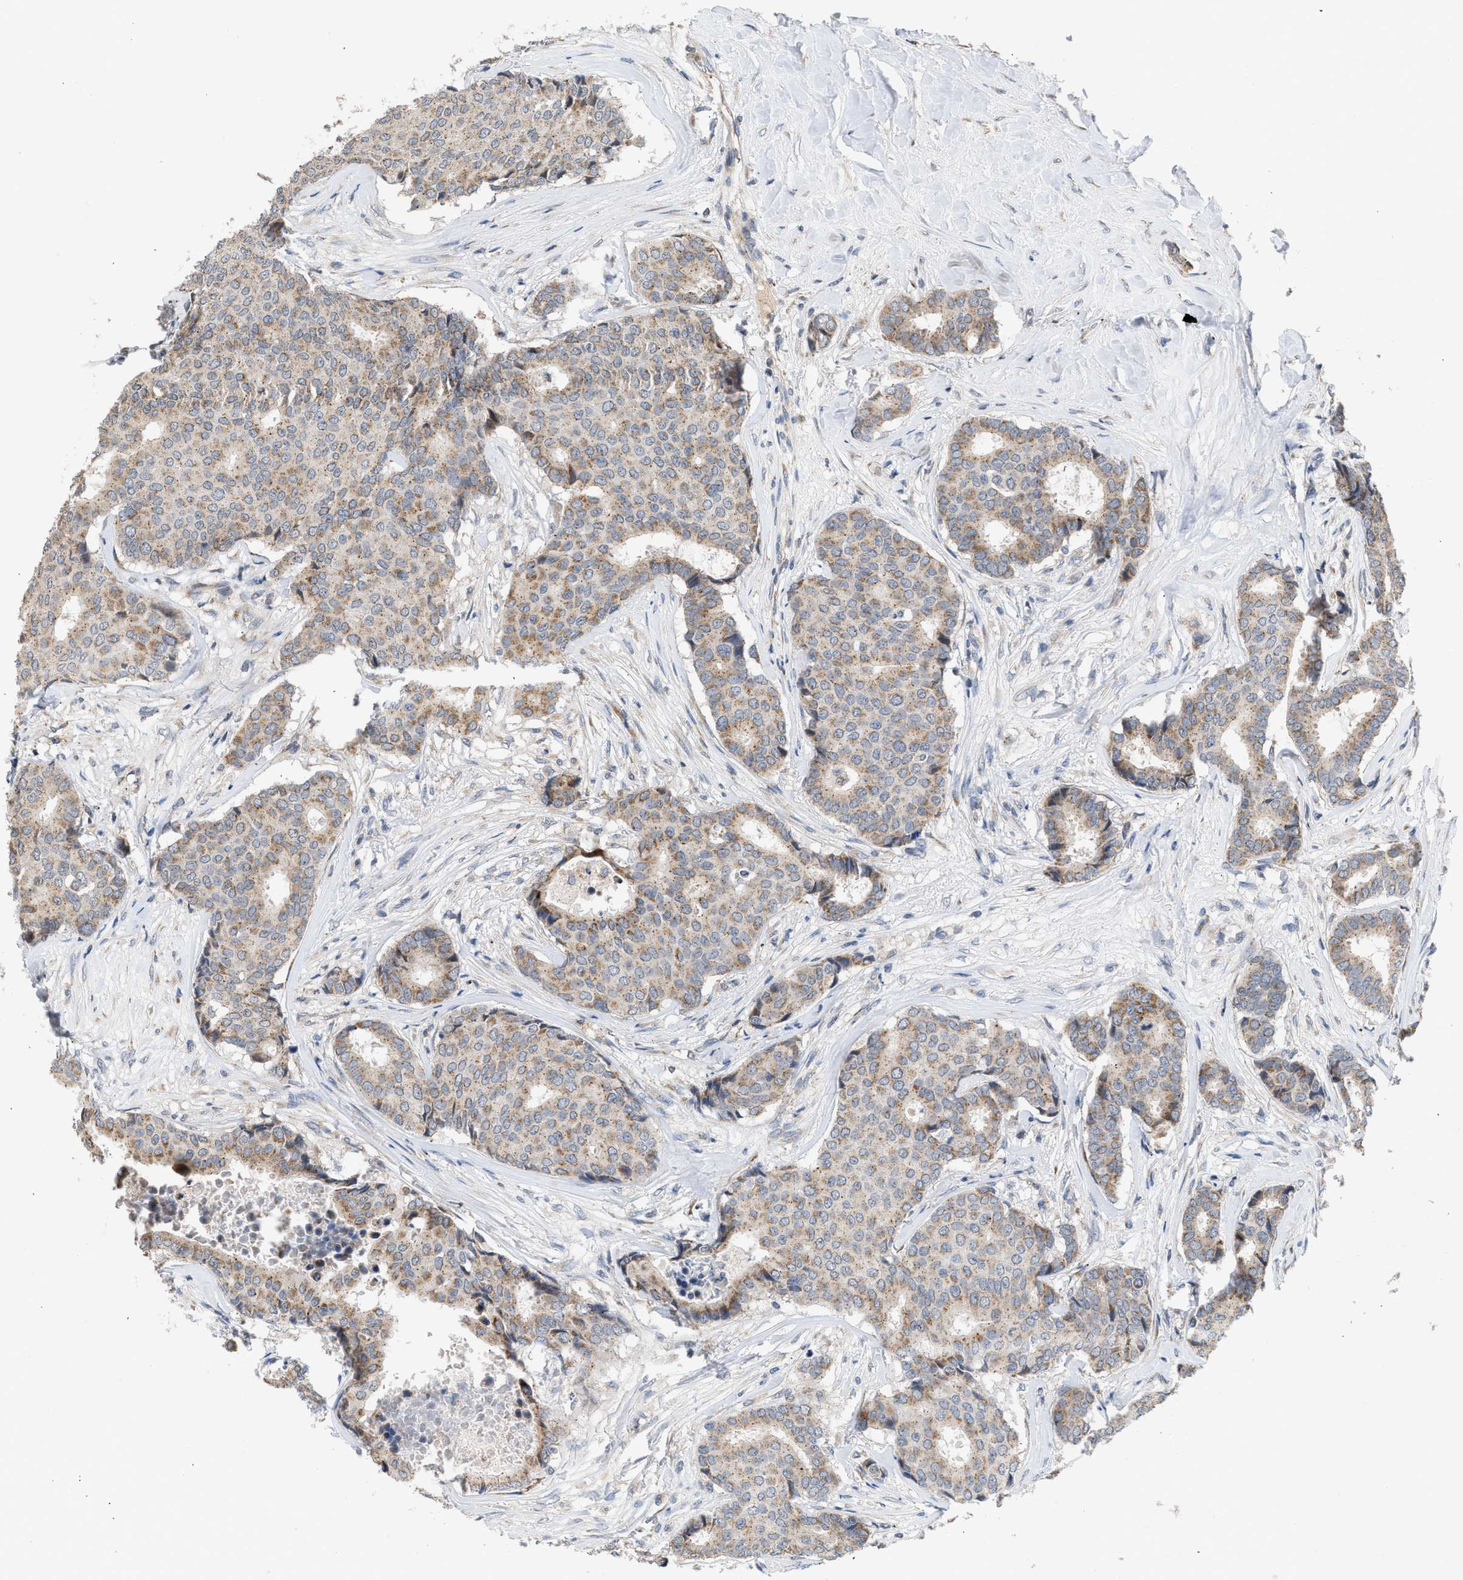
{"staining": {"intensity": "moderate", "quantity": "25%-75%", "location": "cytoplasmic/membranous"}, "tissue": "breast cancer", "cell_type": "Tumor cells", "image_type": "cancer", "snomed": [{"axis": "morphology", "description": "Duct carcinoma"}, {"axis": "topography", "description": "Breast"}], "caption": "Immunohistochemical staining of breast cancer shows moderate cytoplasmic/membranous protein staining in approximately 25%-75% of tumor cells. (DAB = brown stain, brightfield microscopy at high magnification).", "gene": "PIM1", "patient": {"sex": "female", "age": 75}}